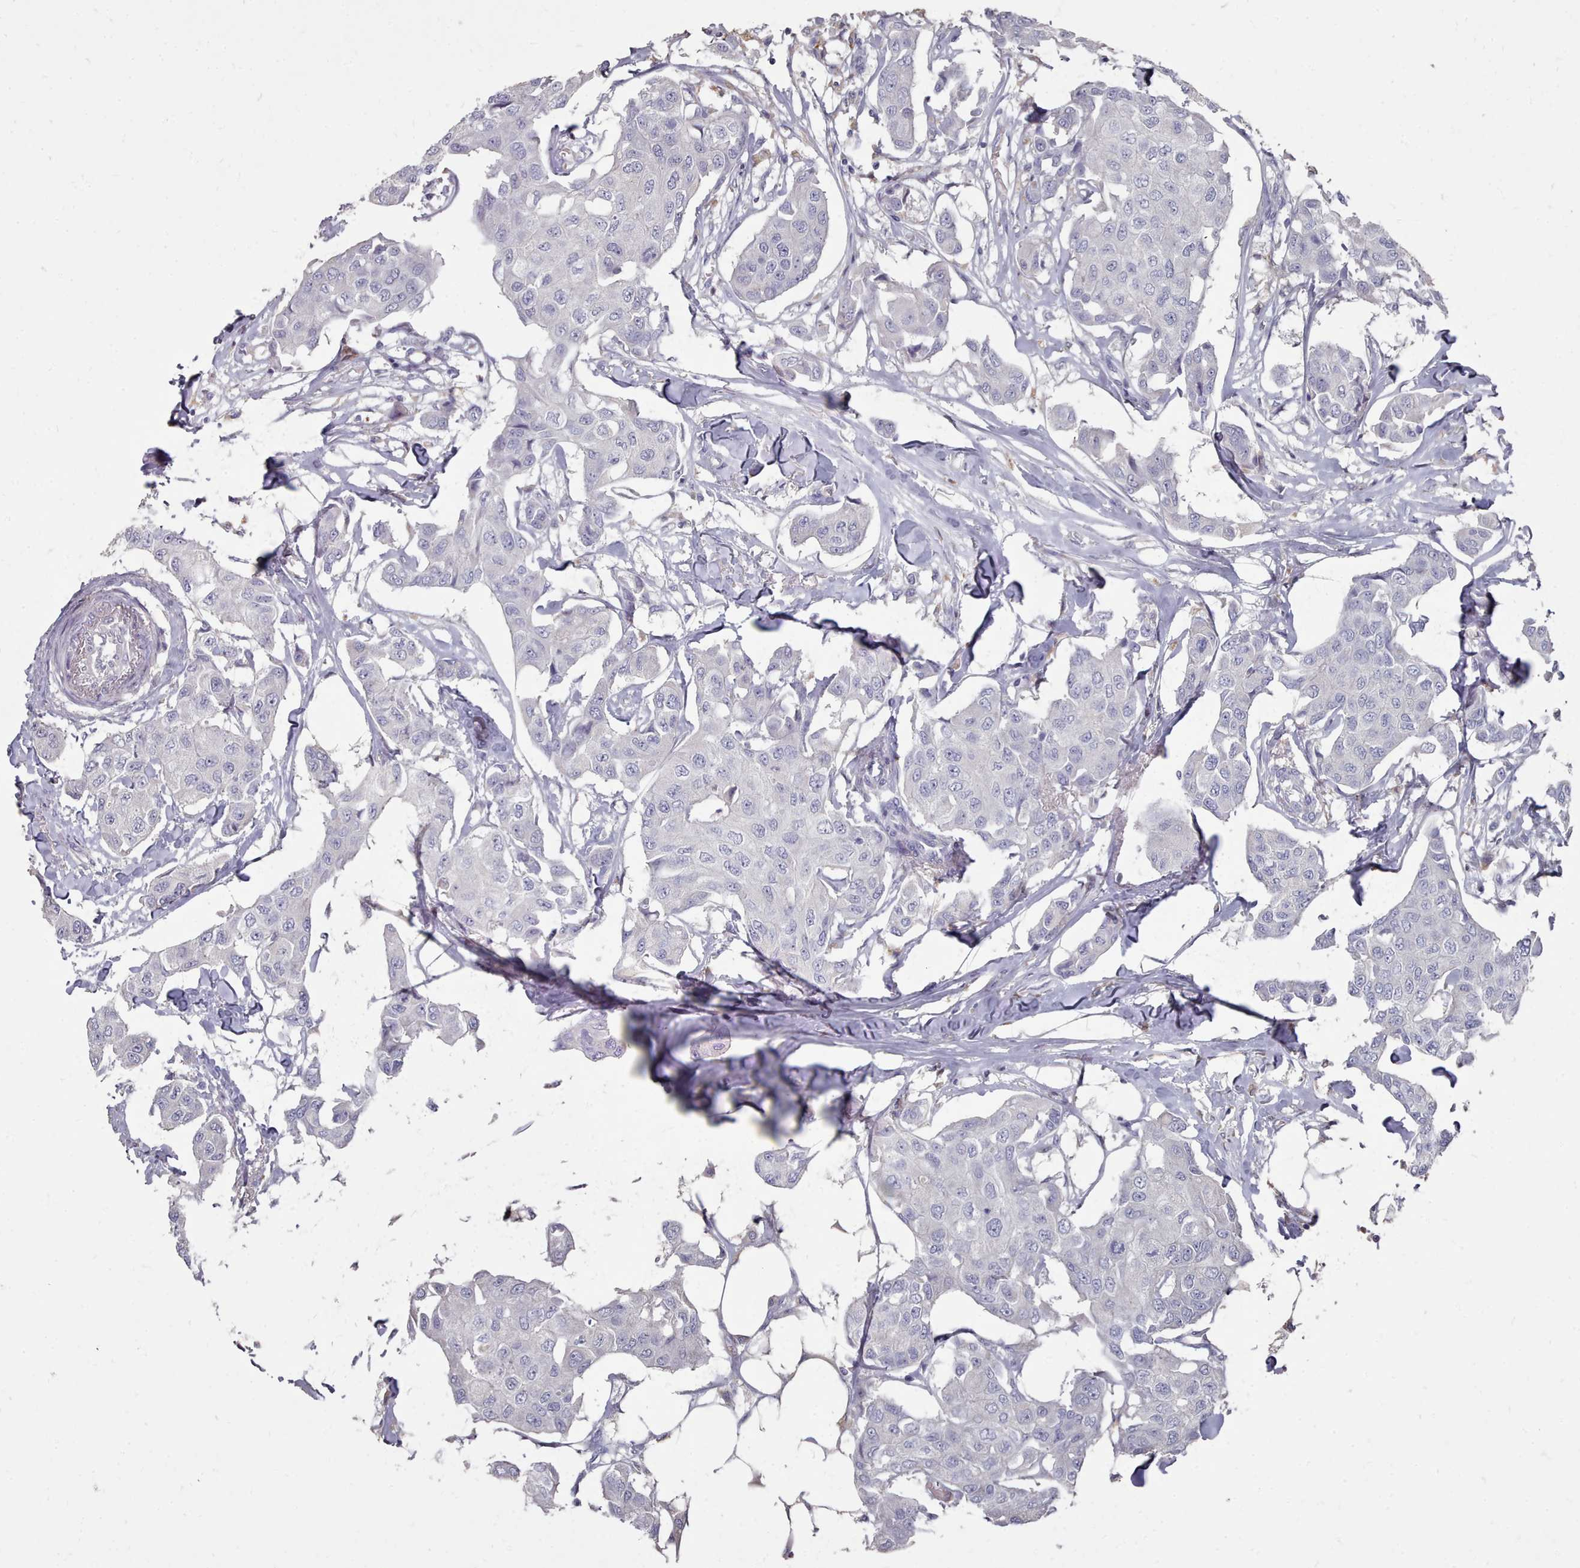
{"staining": {"intensity": "negative", "quantity": "none", "location": "none"}, "tissue": "breast cancer", "cell_type": "Tumor cells", "image_type": "cancer", "snomed": [{"axis": "morphology", "description": "Duct carcinoma"}, {"axis": "topography", "description": "Breast"}, {"axis": "topography", "description": "Lymph node"}], "caption": "Tumor cells are negative for protein expression in human breast intraductal carcinoma.", "gene": "OTULINL", "patient": {"sex": "female", "age": 80}}